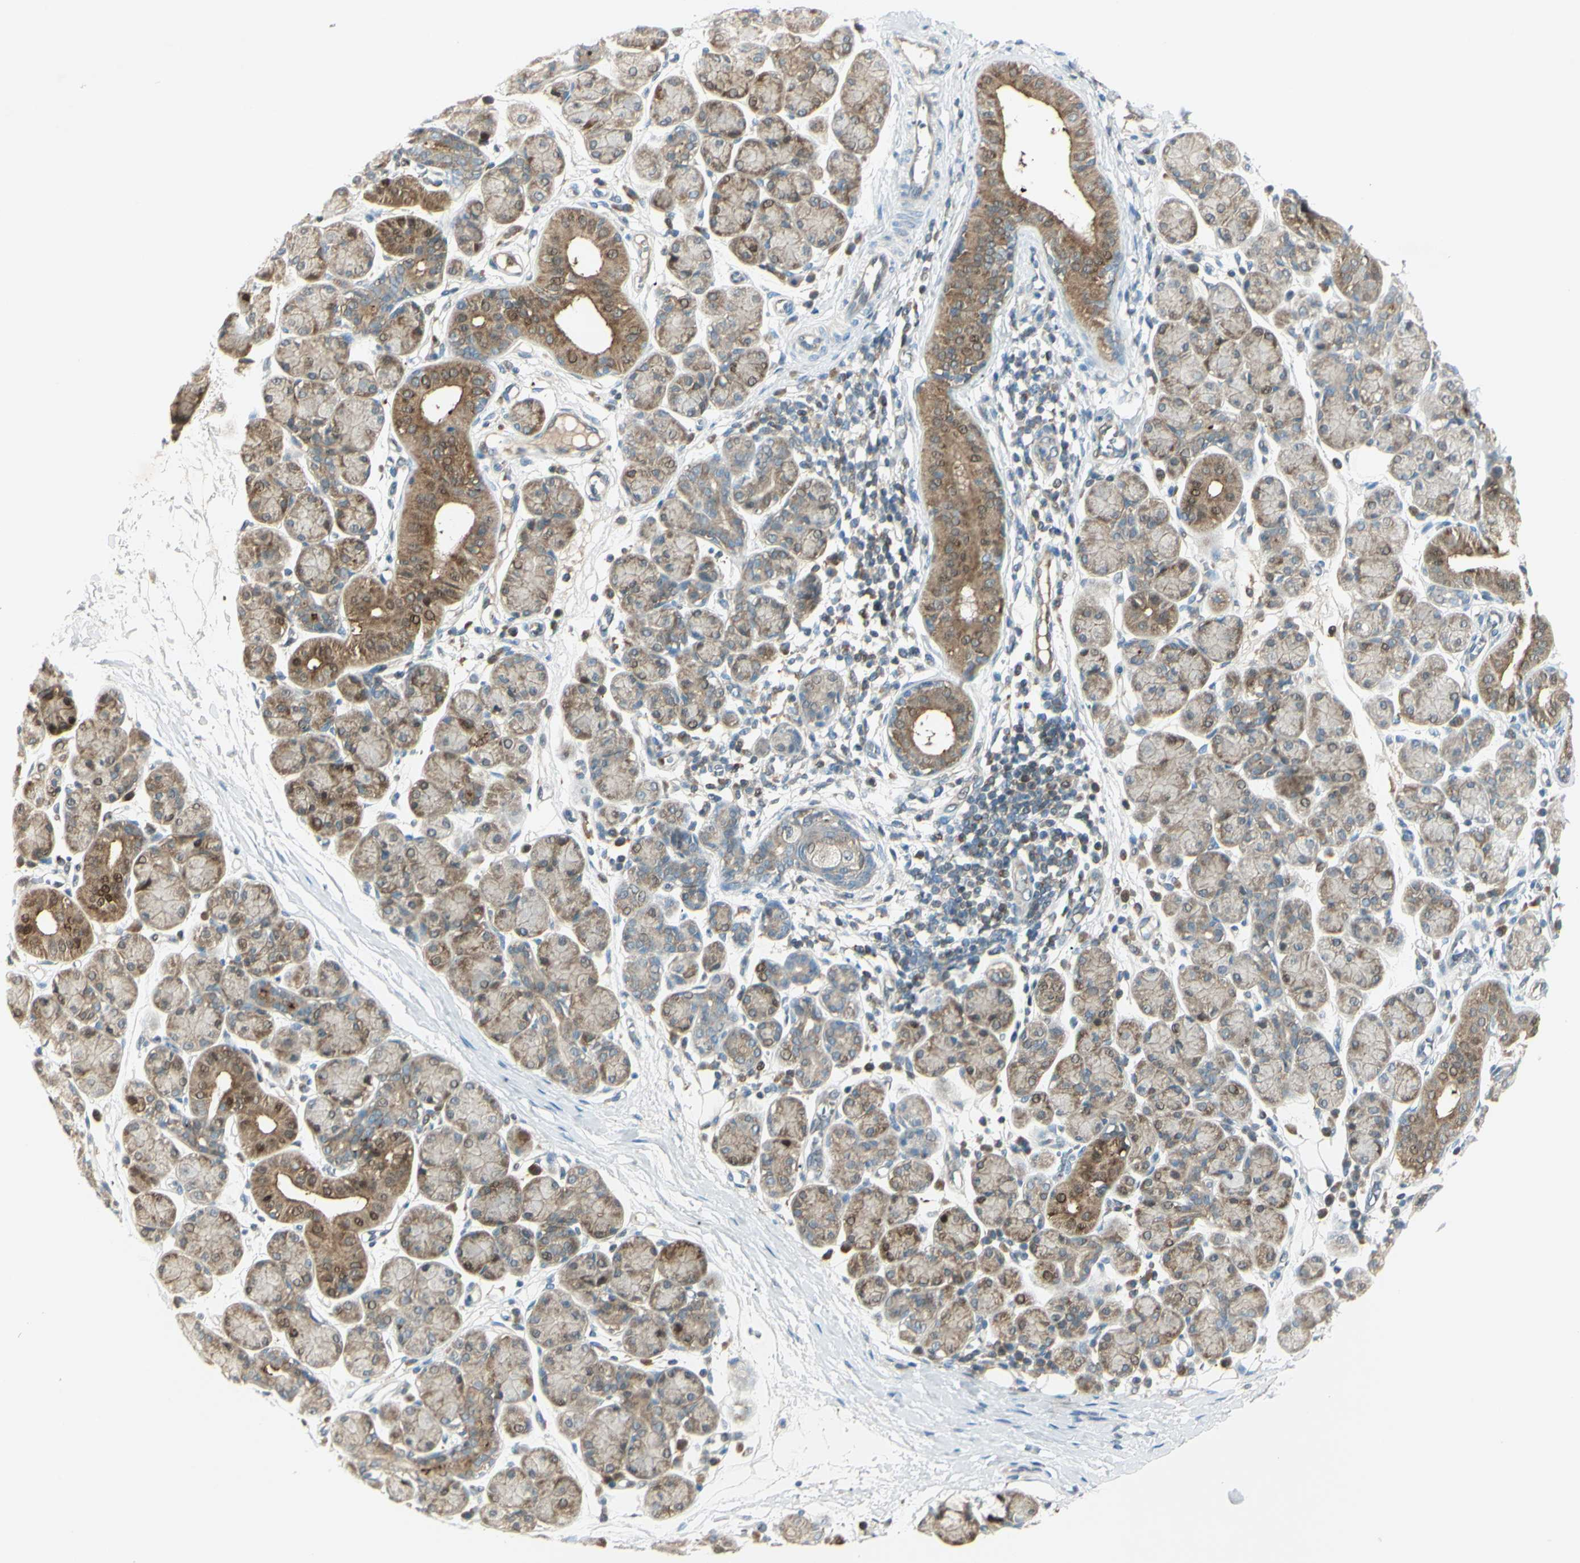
{"staining": {"intensity": "moderate", "quantity": "25%-75%", "location": "cytoplasmic/membranous"}, "tissue": "salivary gland", "cell_type": "Glandular cells", "image_type": "normal", "snomed": [{"axis": "morphology", "description": "Normal tissue, NOS"}, {"axis": "morphology", "description": "Inflammation, NOS"}, {"axis": "topography", "description": "Lymph node"}, {"axis": "topography", "description": "Salivary gland"}], "caption": "The immunohistochemical stain highlights moderate cytoplasmic/membranous positivity in glandular cells of unremarkable salivary gland.", "gene": "C1orf159", "patient": {"sex": "male", "age": 3}}